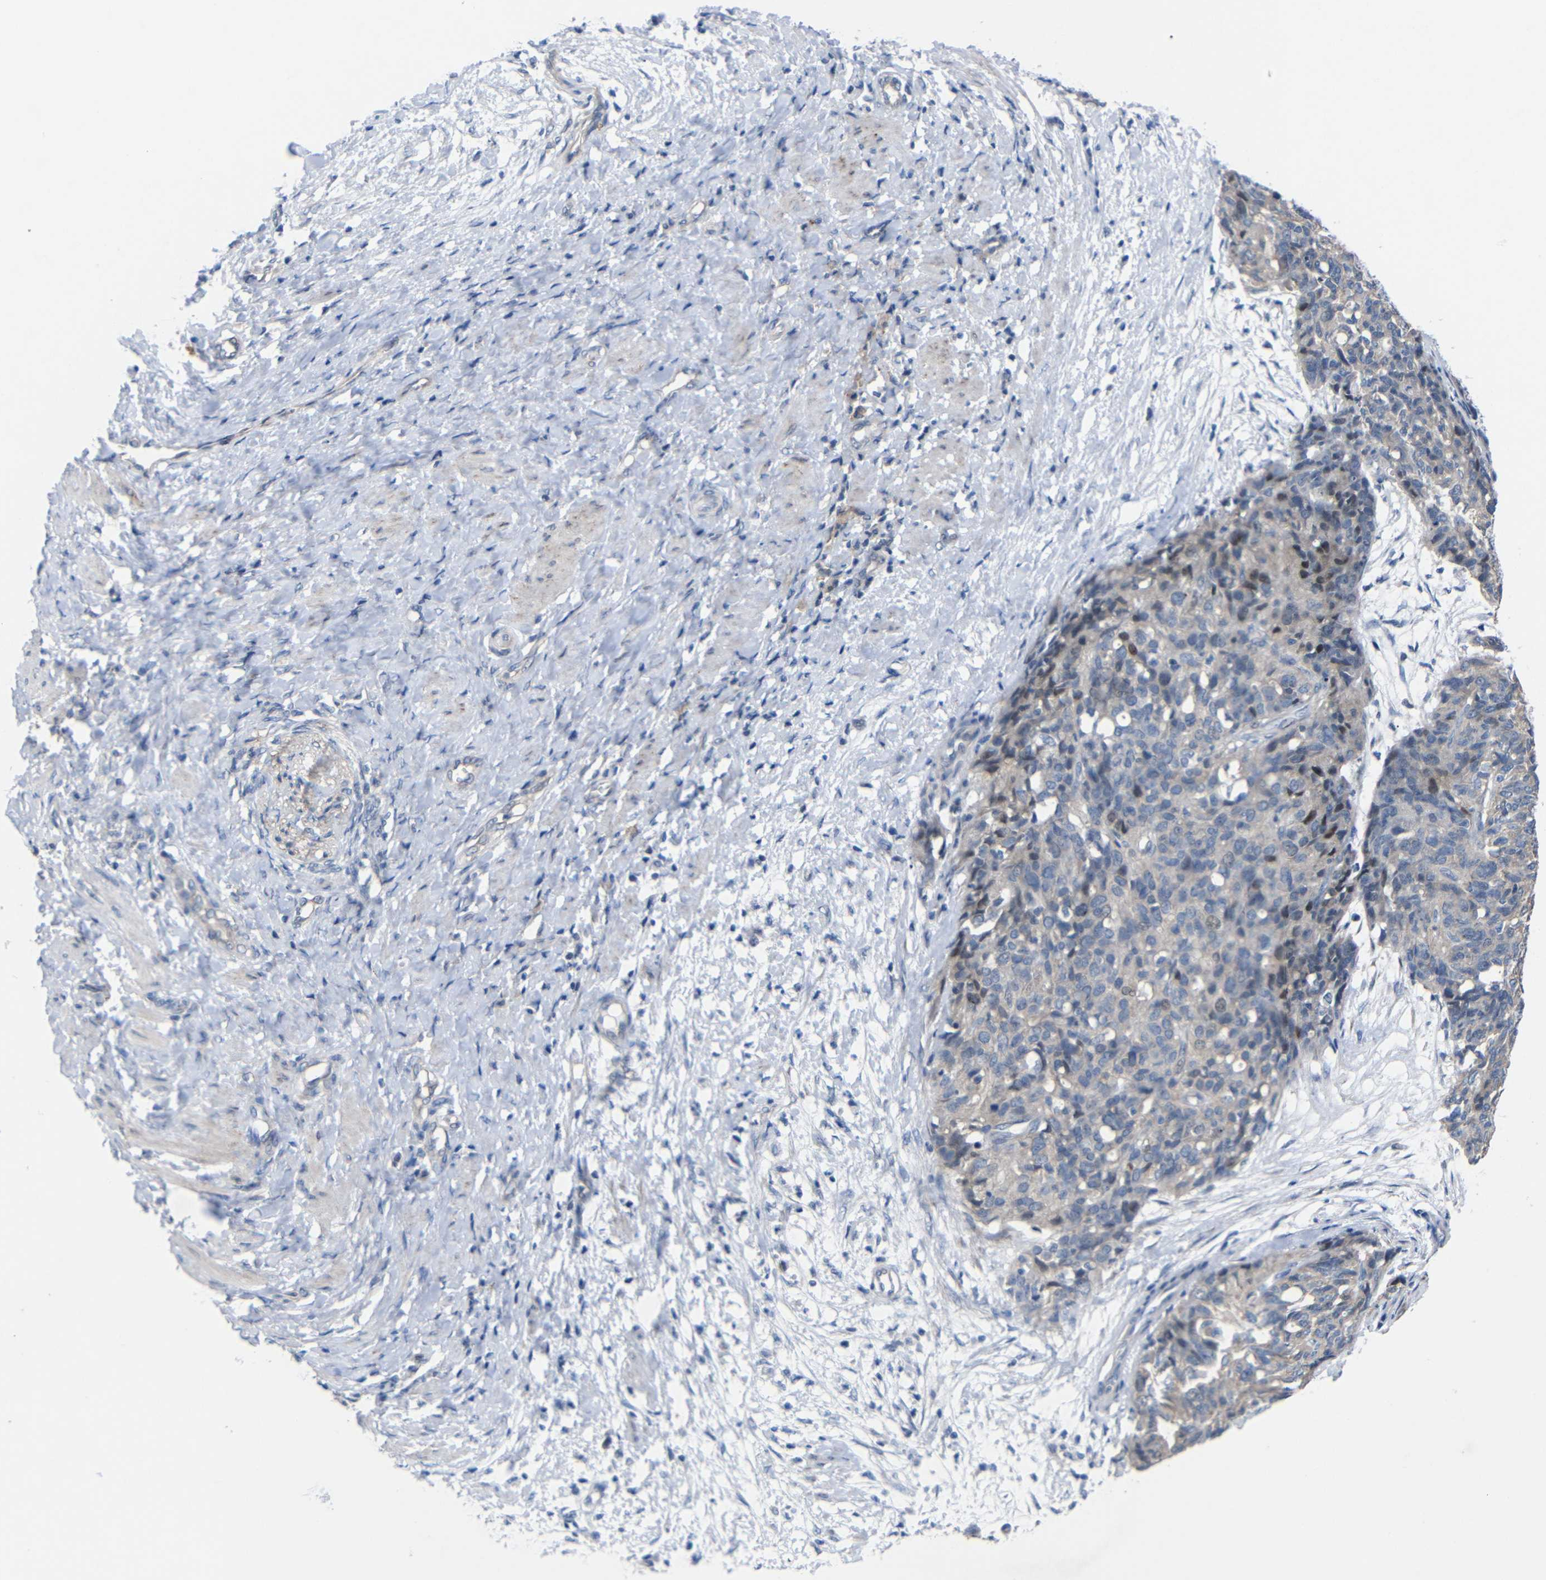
{"staining": {"intensity": "negative", "quantity": "none", "location": "none"}, "tissue": "ovarian cancer", "cell_type": "Tumor cells", "image_type": "cancer", "snomed": [{"axis": "morphology", "description": "Carcinoma, endometroid"}, {"axis": "topography", "description": "Ovary"}], "caption": "This photomicrograph is of ovarian cancer stained with immunohistochemistry to label a protein in brown with the nuclei are counter-stained blue. There is no staining in tumor cells.", "gene": "CMTM1", "patient": {"sex": "female", "age": 60}}